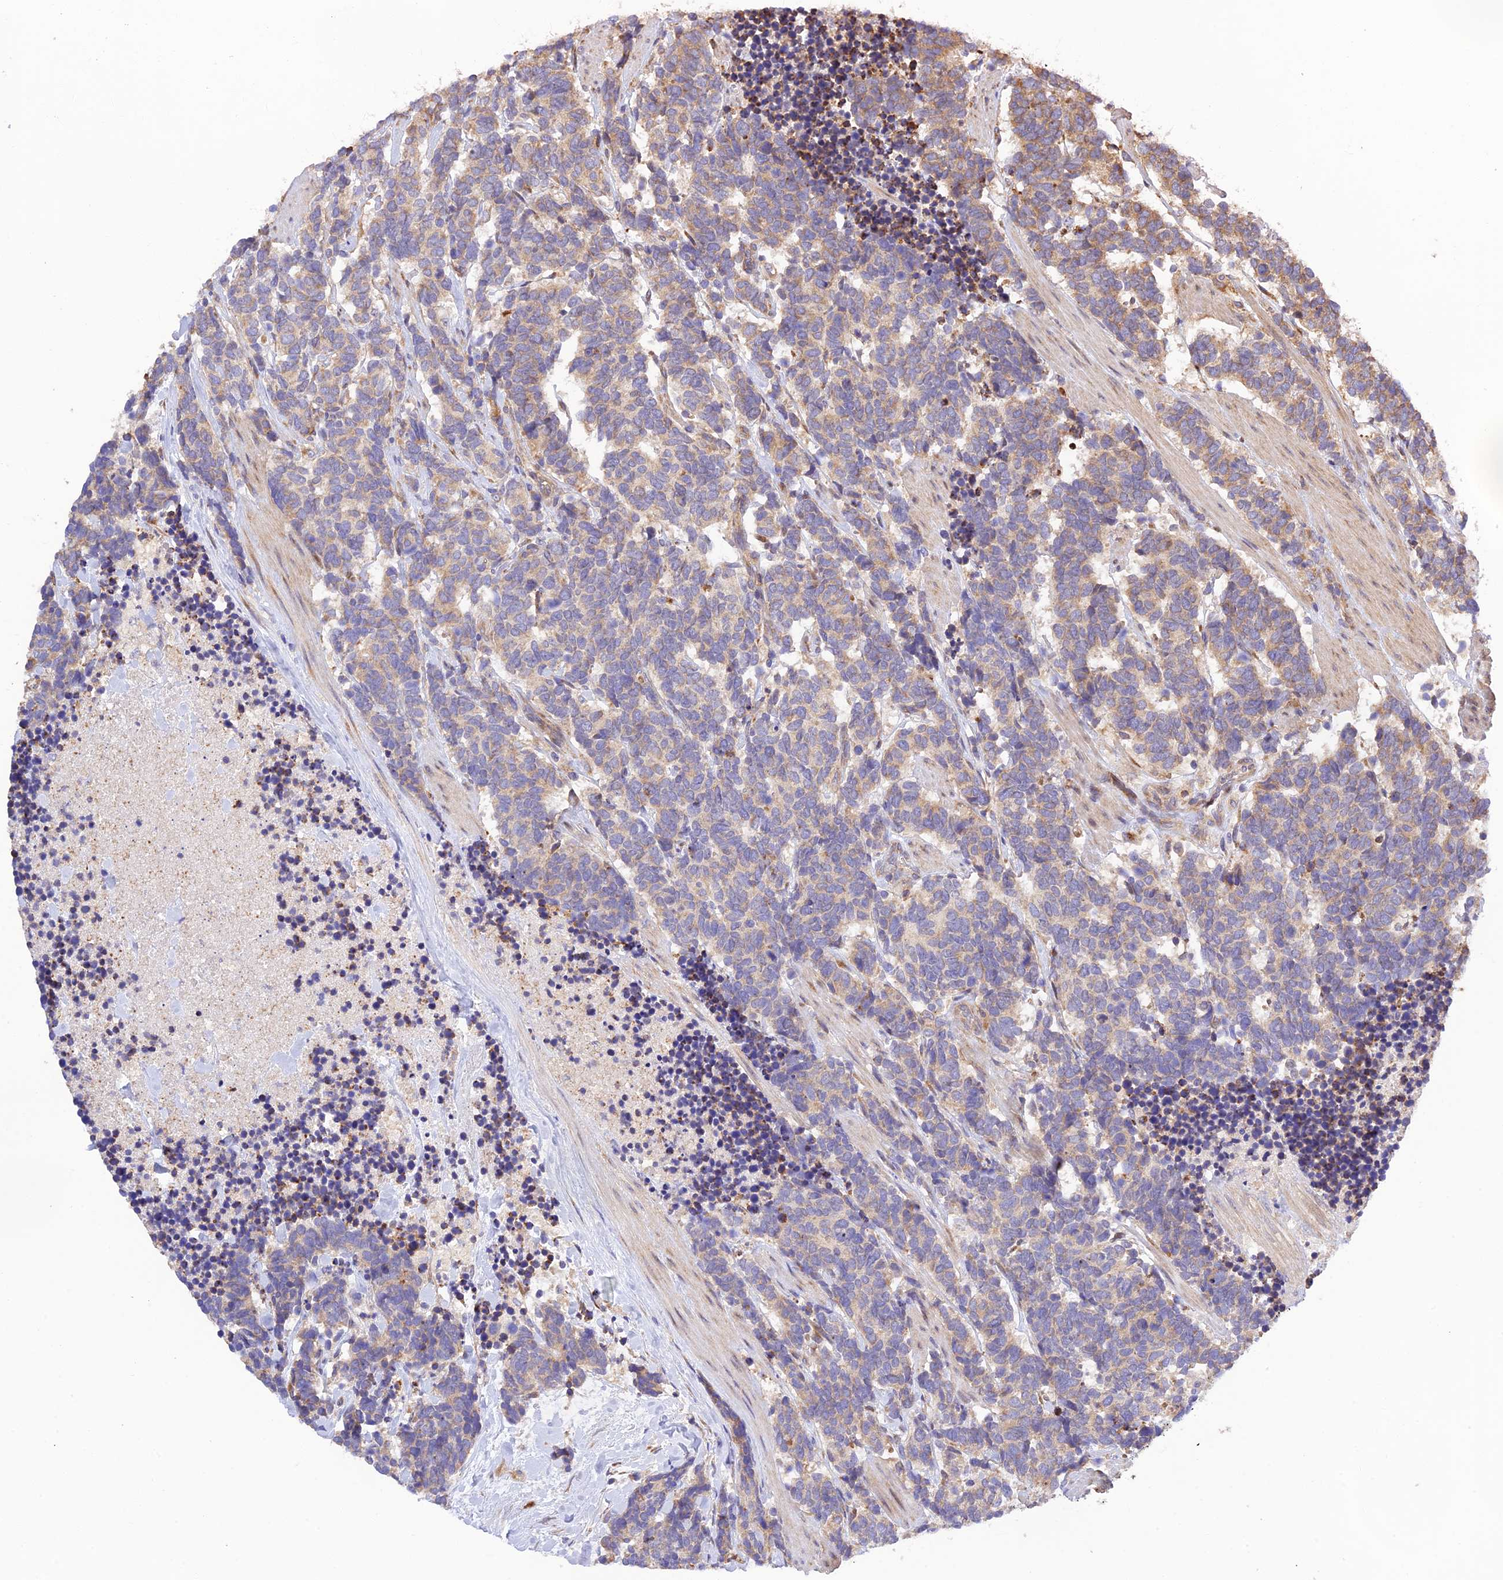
{"staining": {"intensity": "moderate", "quantity": "25%-75%", "location": "cytoplasmic/membranous"}, "tissue": "carcinoid", "cell_type": "Tumor cells", "image_type": "cancer", "snomed": [{"axis": "morphology", "description": "Carcinoma, NOS"}, {"axis": "morphology", "description": "Carcinoid, malignant, NOS"}, {"axis": "topography", "description": "Prostate"}], "caption": "A high-resolution image shows IHC staining of carcinoma, which shows moderate cytoplasmic/membranous staining in approximately 25%-75% of tumor cells.", "gene": "RPL5", "patient": {"sex": "male", "age": 57}}